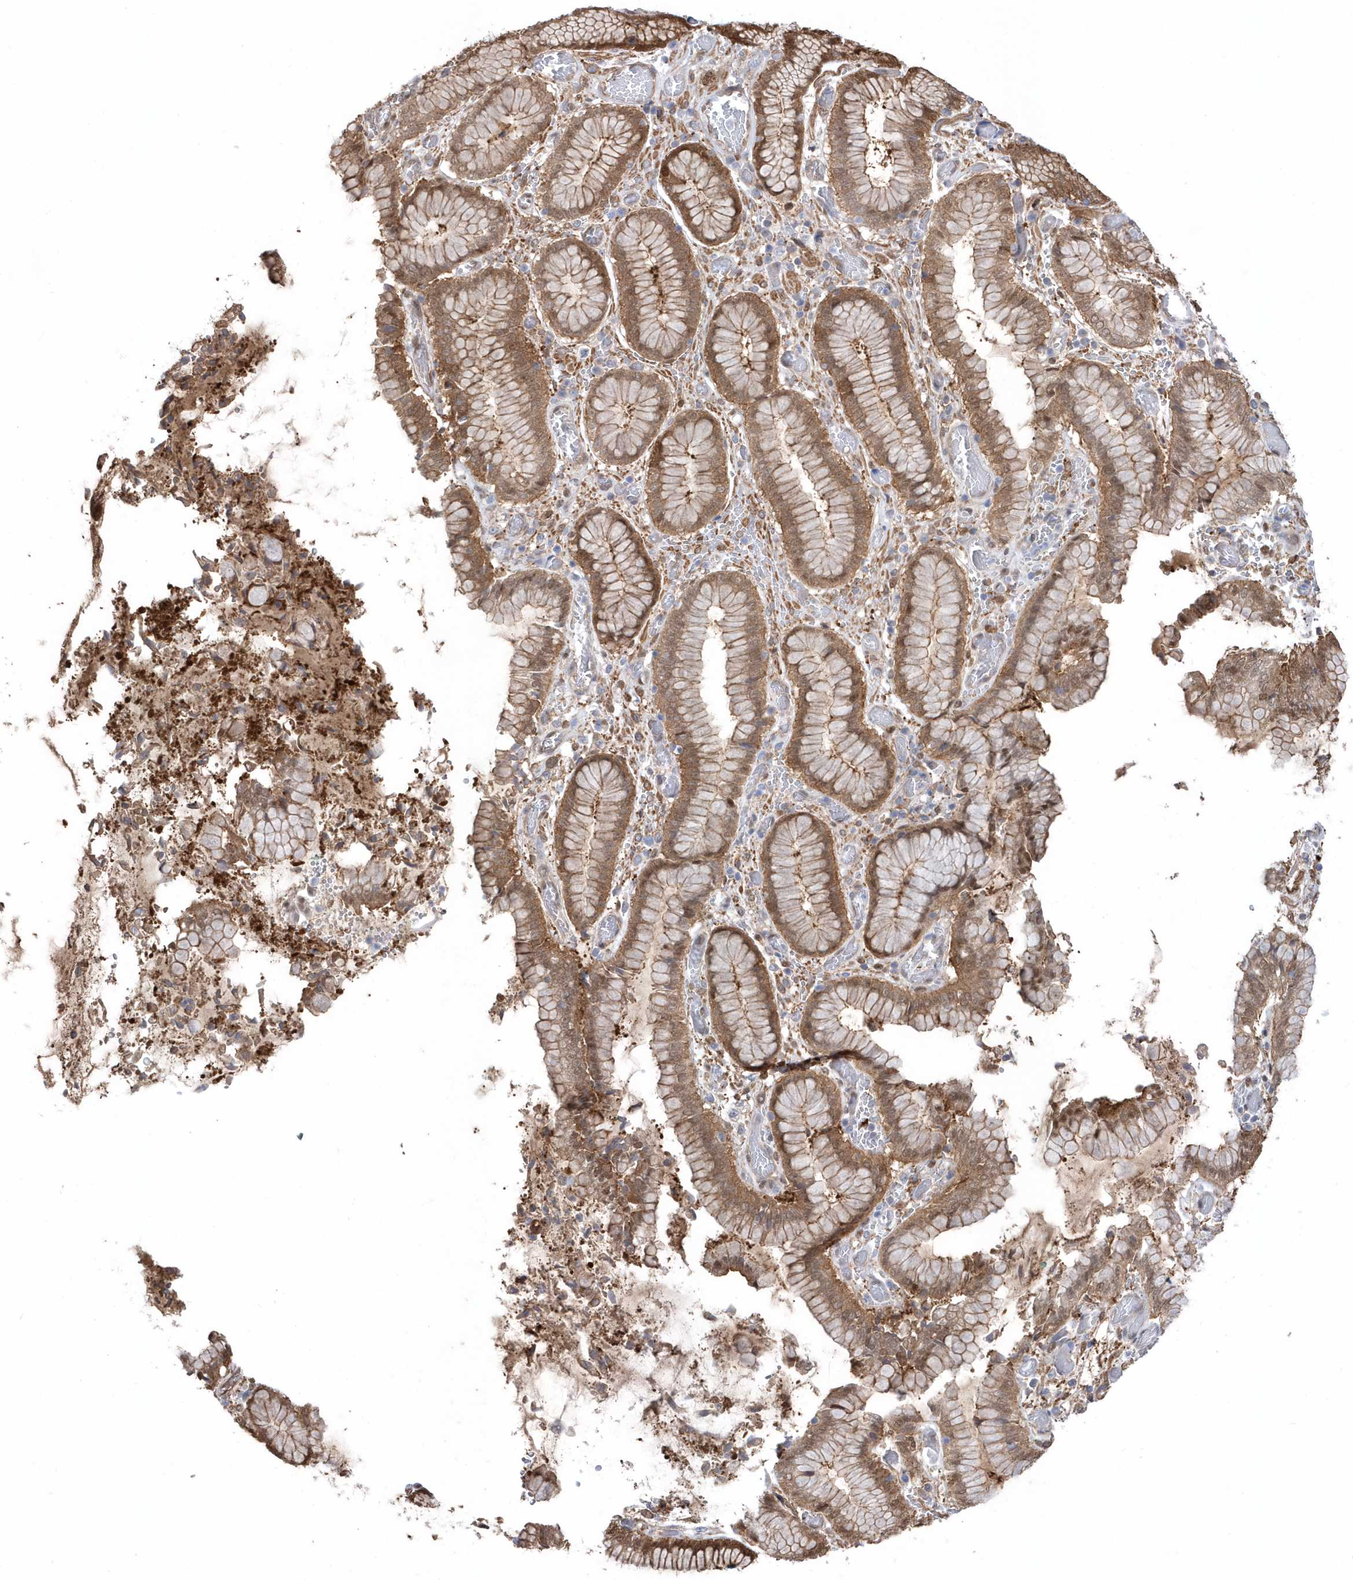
{"staining": {"intensity": "moderate", "quantity": ">75%", "location": "cytoplasmic/membranous,nuclear"}, "tissue": "stomach cancer", "cell_type": "Tumor cells", "image_type": "cancer", "snomed": [{"axis": "morphology", "description": "Normal tissue, NOS"}, {"axis": "morphology", "description": "Adenocarcinoma, NOS"}, {"axis": "topography", "description": "Lymph node"}, {"axis": "topography", "description": "Stomach"}], "caption": "Protein analysis of stomach adenocarcinoma tissue demonstrates moderate cytoplasmic/membranous and nuclear positivity in approximately >75% of tumor cells. Nuclei are stained in blue.", "gene": "BDH2", "patient": {"sex": "male", "age": 48}}